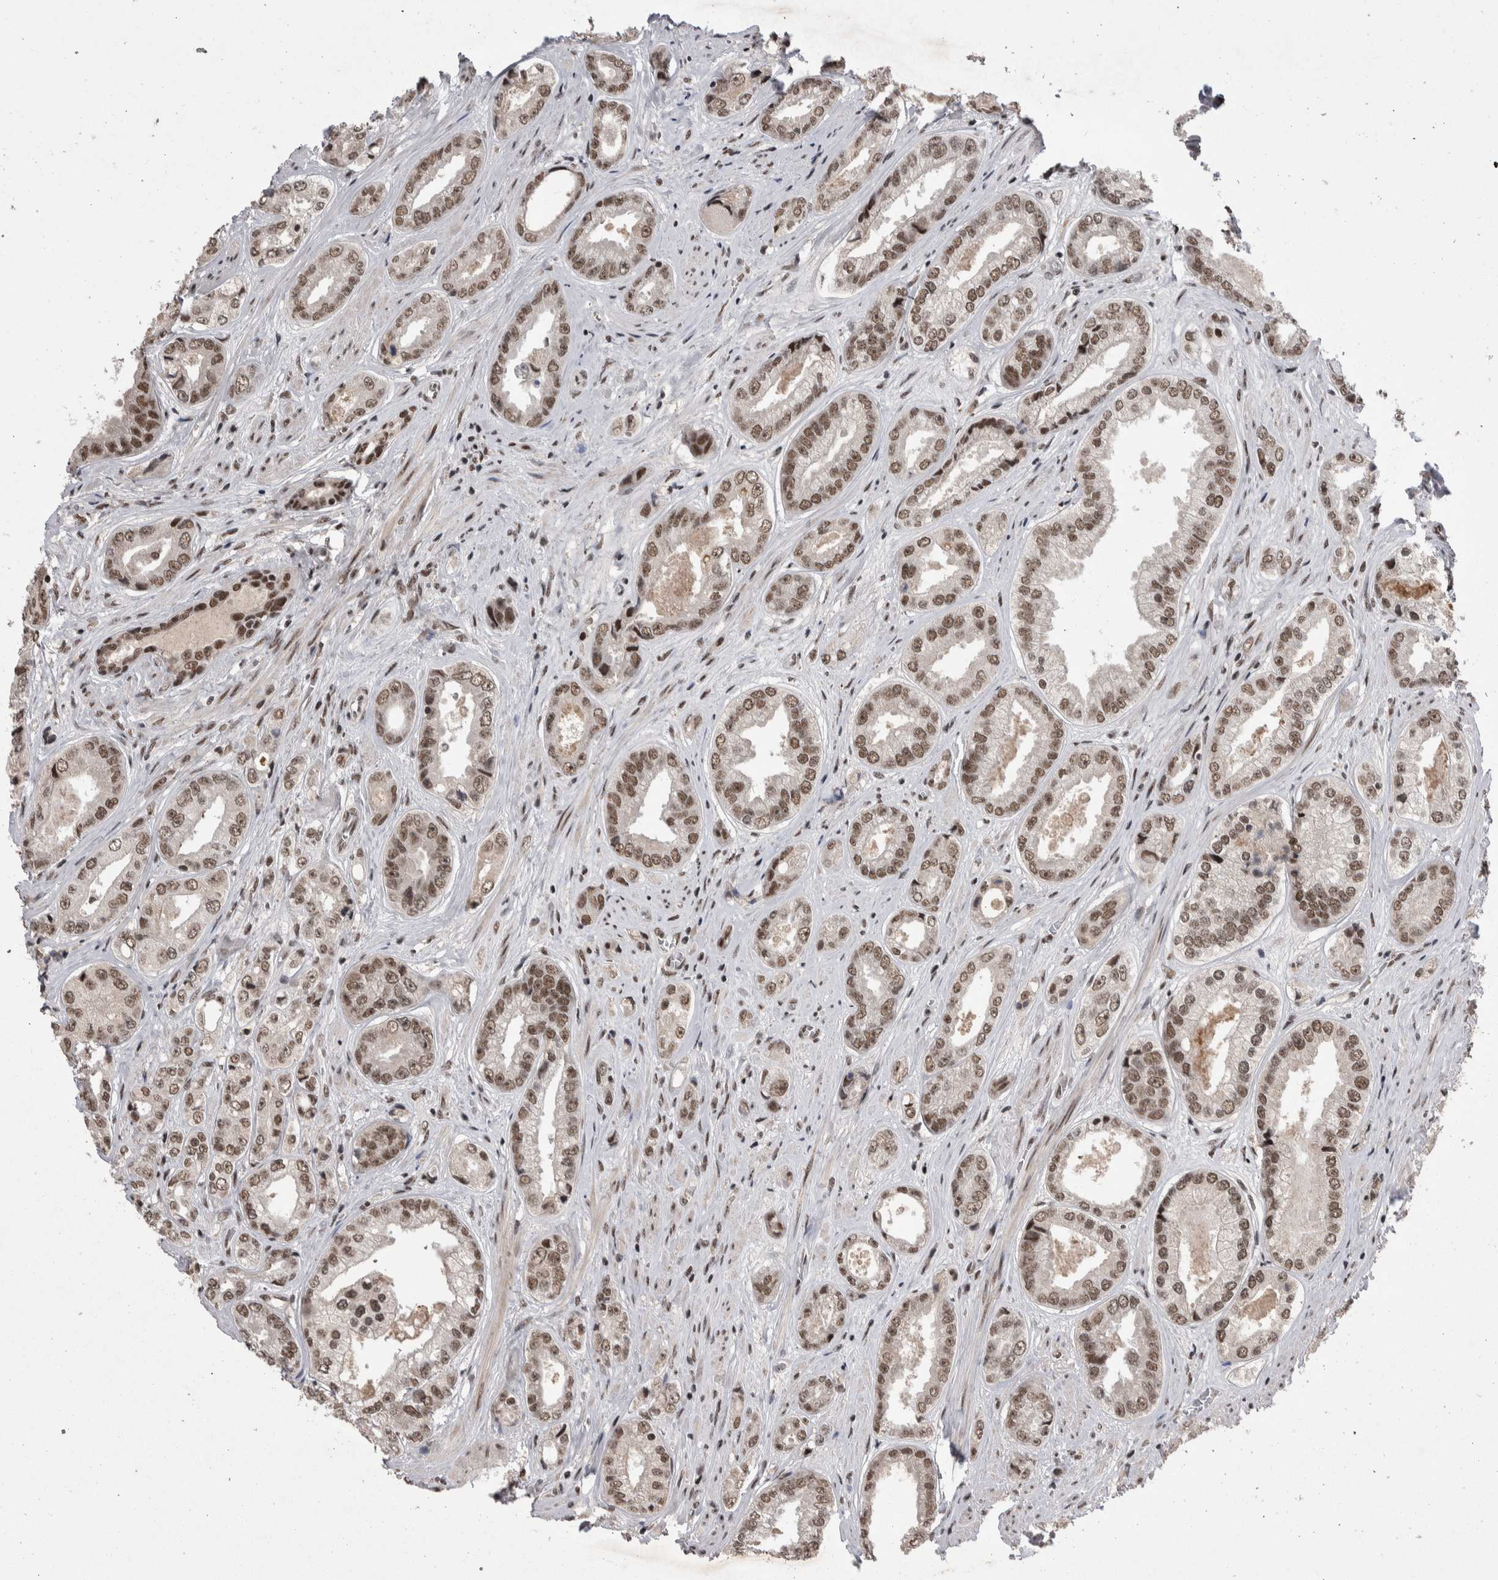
{"staining": {"intensity": "moderate", "quantity": ">75%", "location": "nuclear"}, "tissue": "prostate cancer", "cell_type": "Tumor cells", "image_type": "cancer", "snomed": [{"axis": "morphology", "description": "Adenocarcinoma, High grade"}, {"axis": "topography", "description": "Prostate"}], "caption": "Immunohistochemical staining of human prostate cancer displays medium levels of moderate nuclear protein expression in about >75% of tumor cells.", "gene": "DMTF1", "patient": {"sex": "male", "age": 61}}